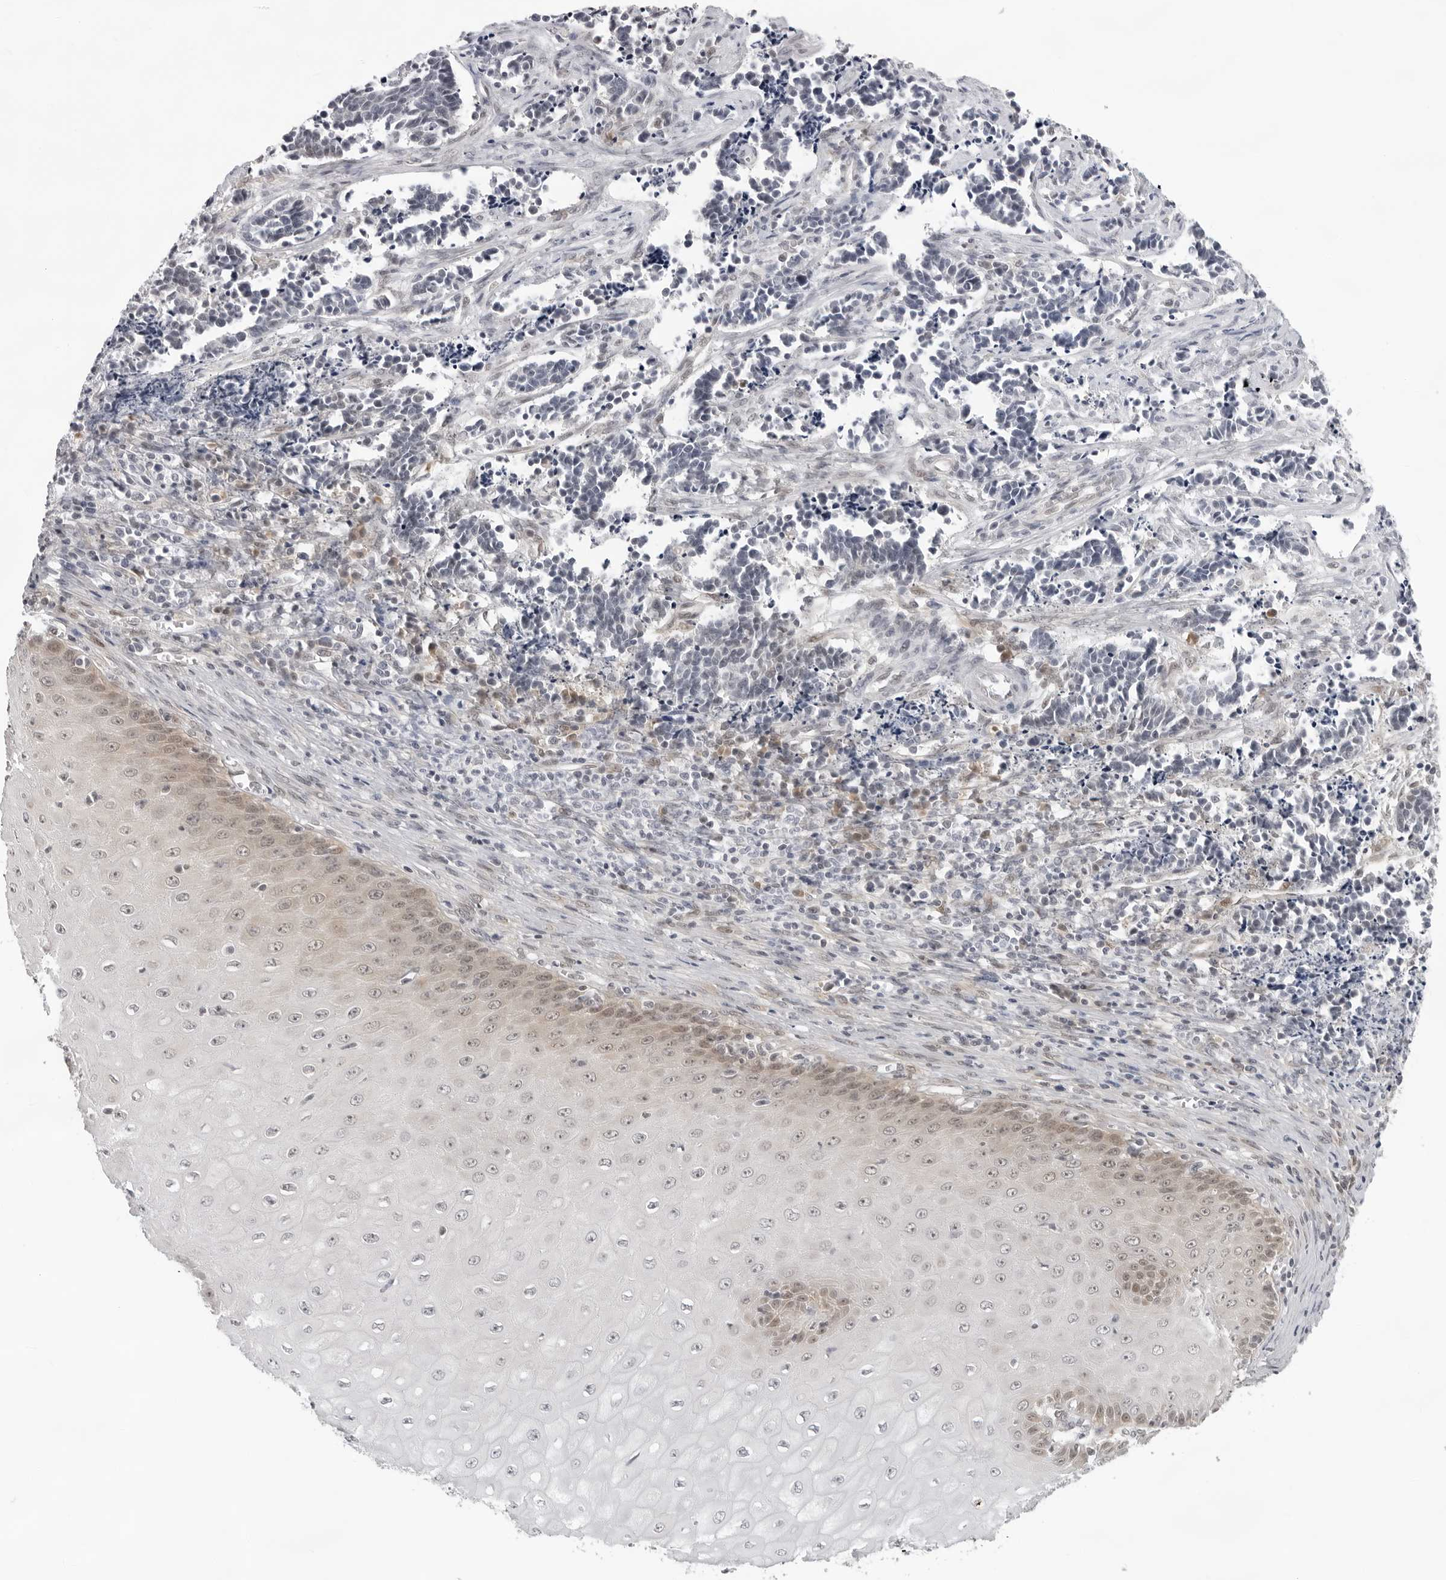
{"staining": {"intensity": "negative", "quantity": "none", "location": "none"}, "tissue": "cervical cancer", "cell_type": "Tumor cells", "image_type": "cancer", "snomed": [{"axis": "morphology", "description": "Normal tissue, NOS"}, {"axis": "morphology", "description": "Squamous cell carcinoma, NOS"}, {"axis": "topography", "description": "Cervix"}], "caption": "DAB immunohistochemical staining of squamous cell carcinoma (cervical) shows no significant expression in tumor cells.", "gene": "CASP7", "patient": {"sex": "female", "age": 35}}